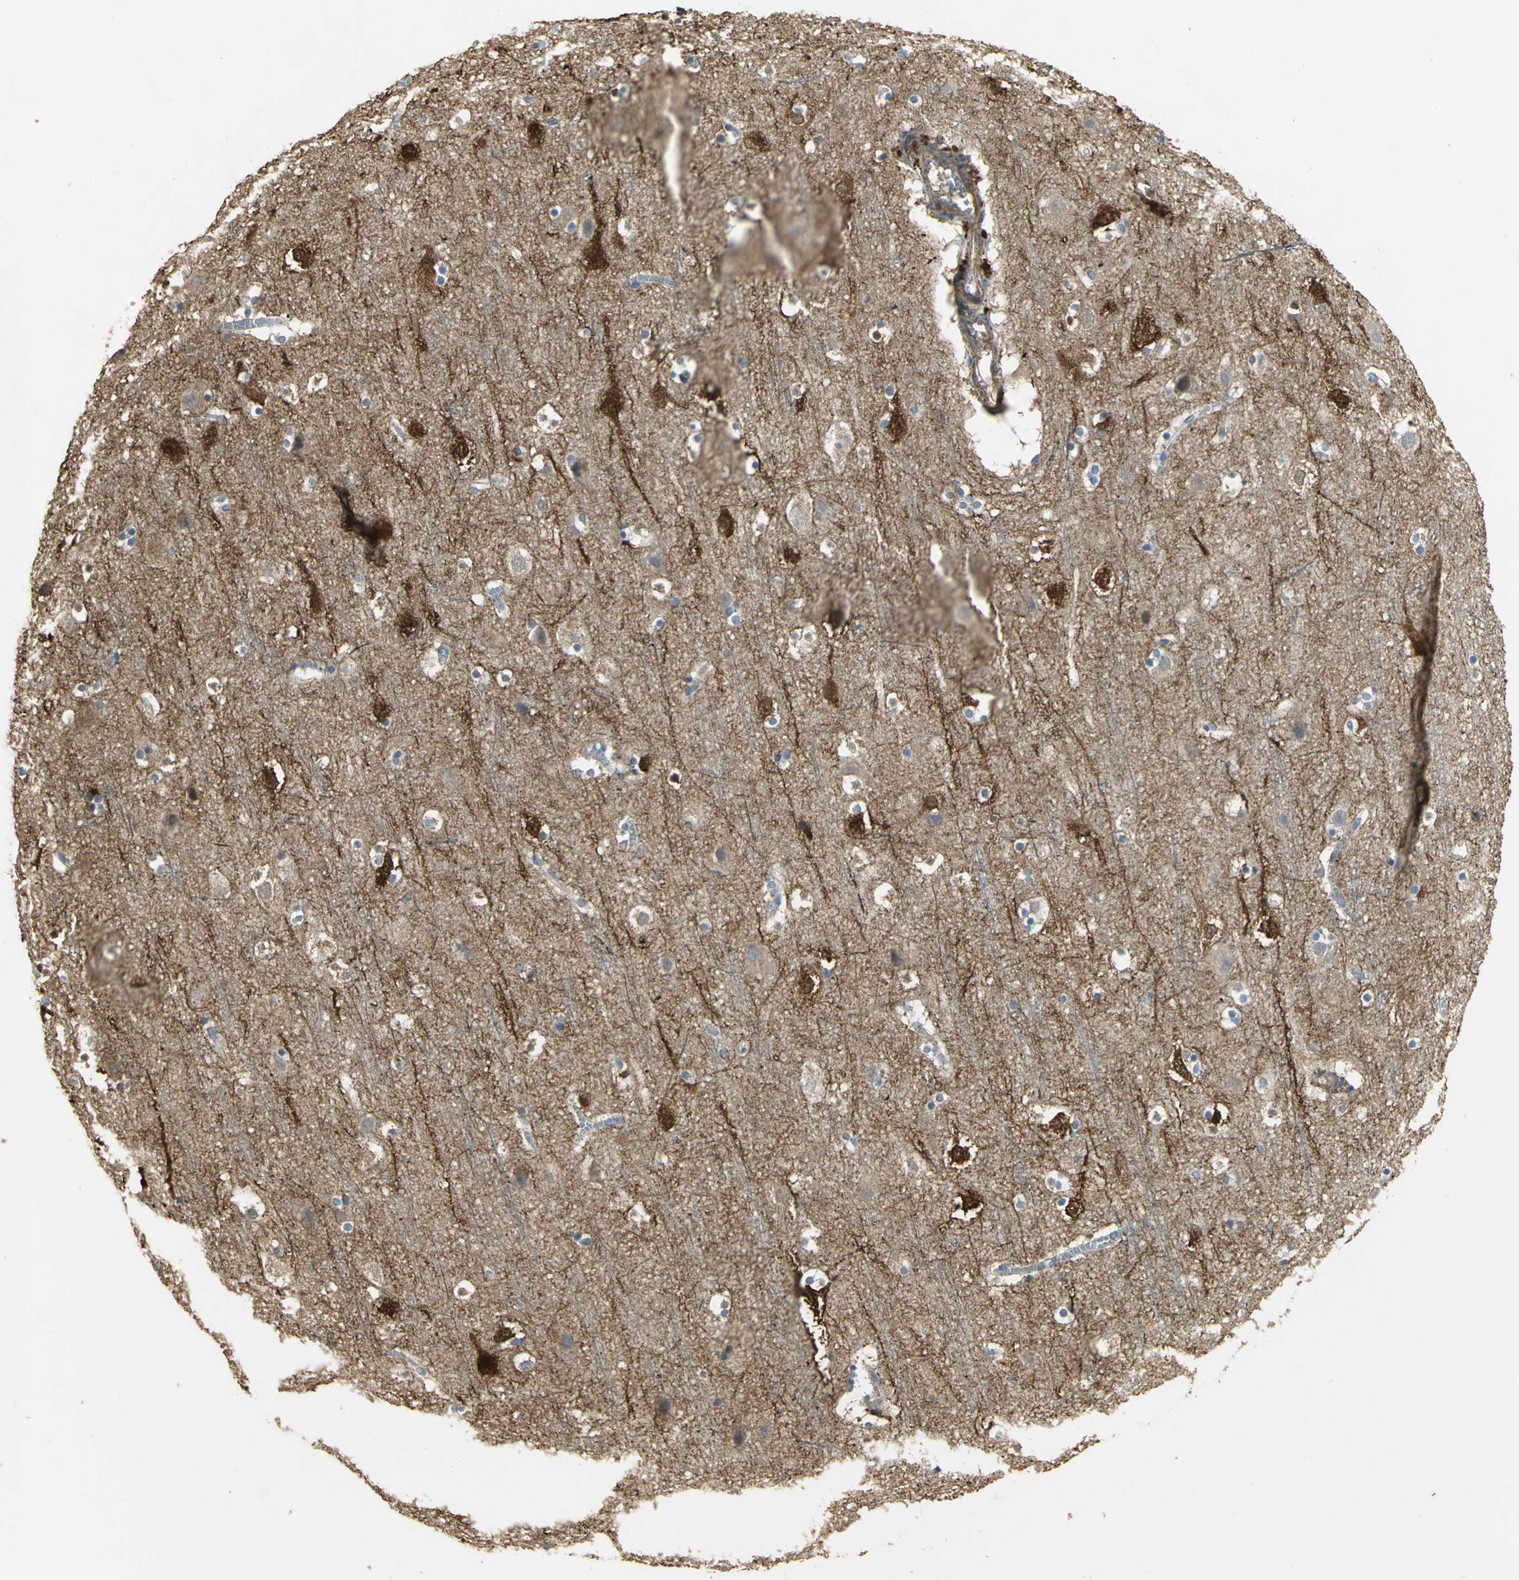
{"staining": {"intensity": "negative", "quantity": "none", "location": "none"}, "tissue": "cerebral cortex", "cell_type": "Endothelial cells", "image_type": "normal", "snomed": [{"axis": "morphology", "description": "Normal tissue, NOS"}, {"axis": "topography", "description": "Cerebral cortex"}], "caption": "The histopathology image shows no staining of endothelial cells in benign cerebral cortex. The staining was performed using DAB to visualize the protein expression in brown, while the nuclei were stained in blue with hematoxylin (Magnification: 20x).", "gene": "MET", "patient": {"sex": "male", "age": 45}}